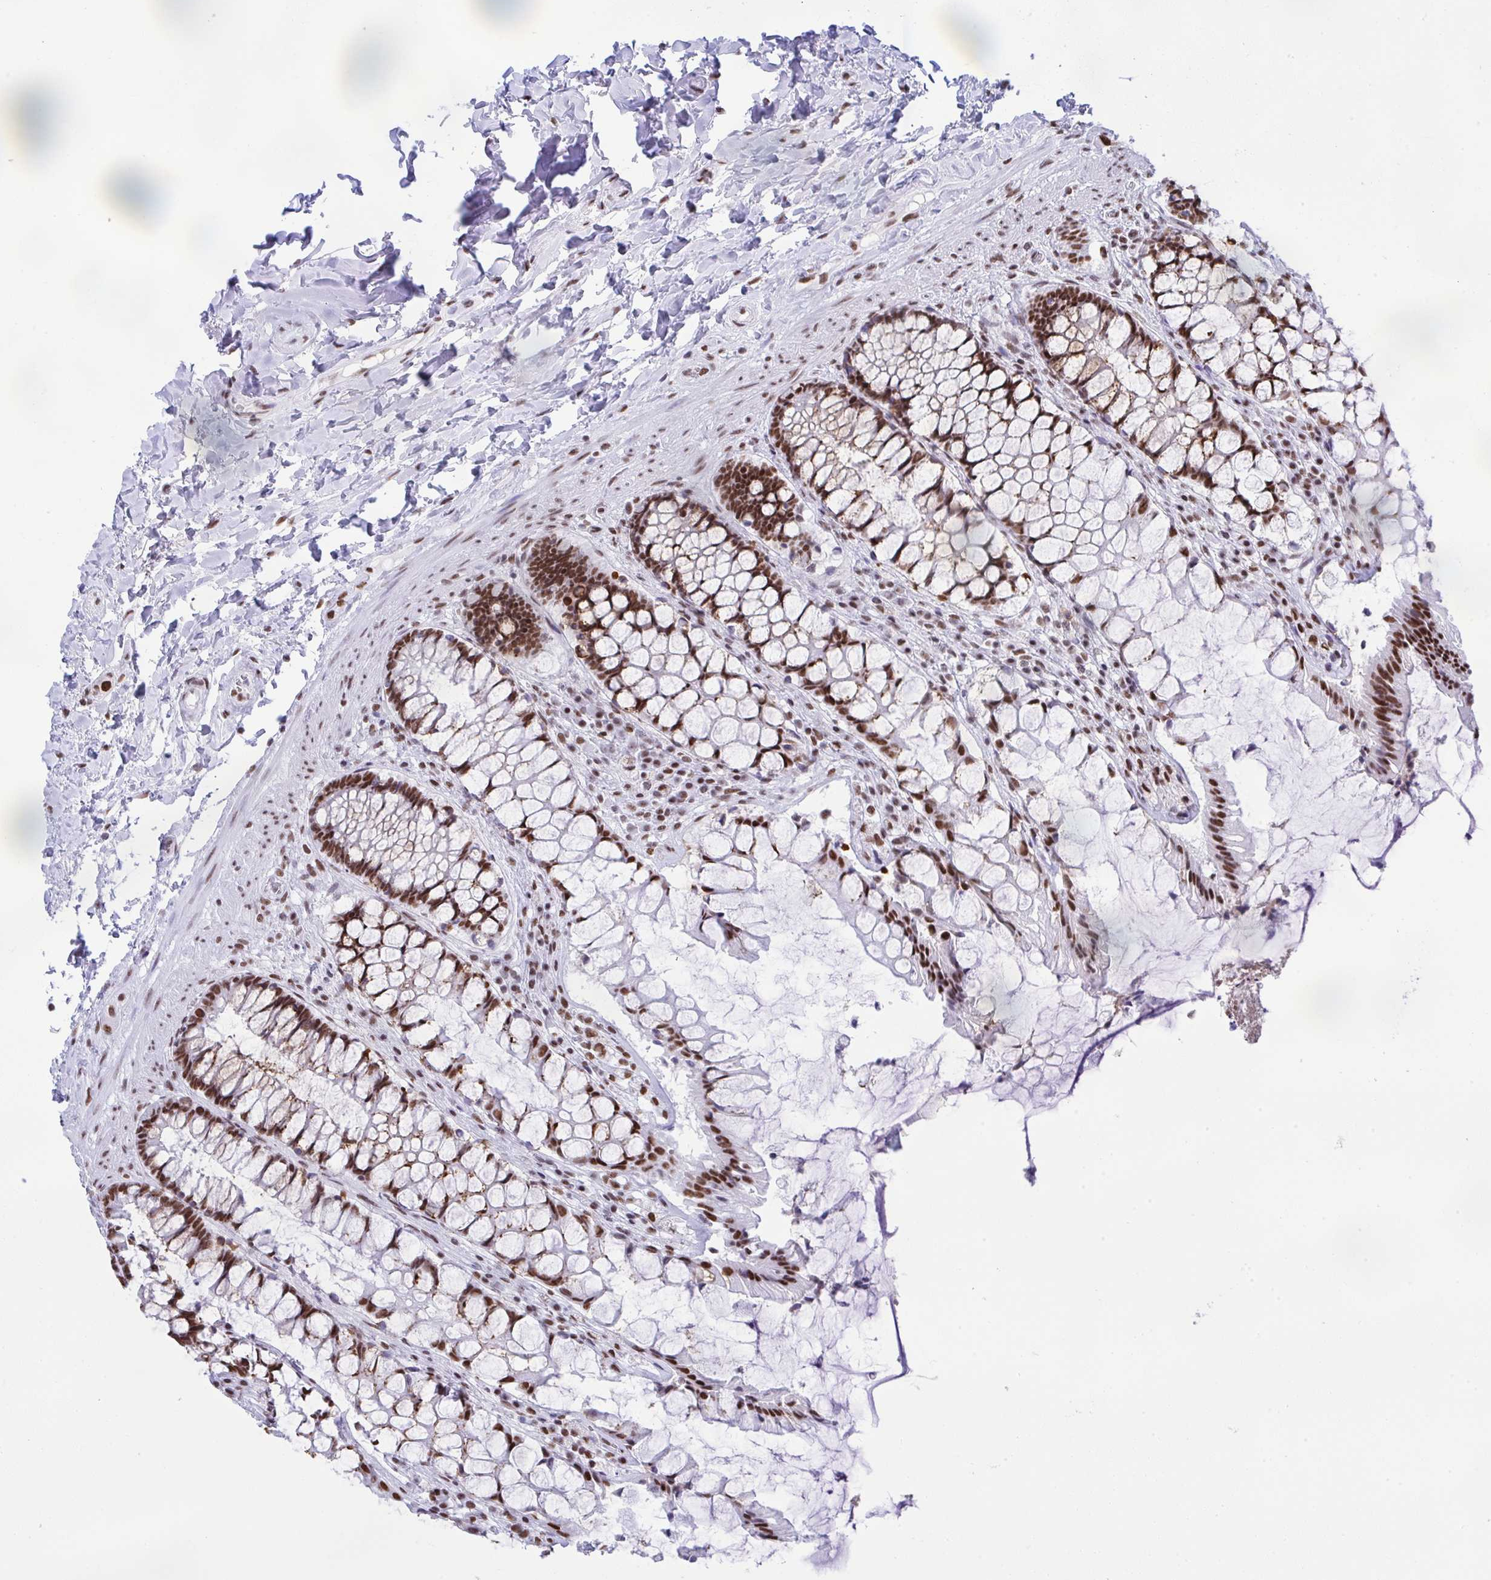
{"staining": {"intensity": "strong", "quantity": ">75%", "location": "nuclear"}, "tissue": "rectum", "cell_type": "Glandular cells", "image_type": "normal", "snomed": [{"axis": "morphology", "description": "Normal tissue, NOS"}, {"axis": "topography", "description": "Rectum"}], "caption": "IHC staining of unremarkable rectum, which exhibits high levels of strong nuclear staining in about >75% of glandular cells indicating strong nuclear protein staining. The staining was performed using DAB (brown) for protein detection and nuclei were counterstained in hematoxylin (blue).", "gene": "DDX52", "patient": {"sex": "female", "age": 58}}